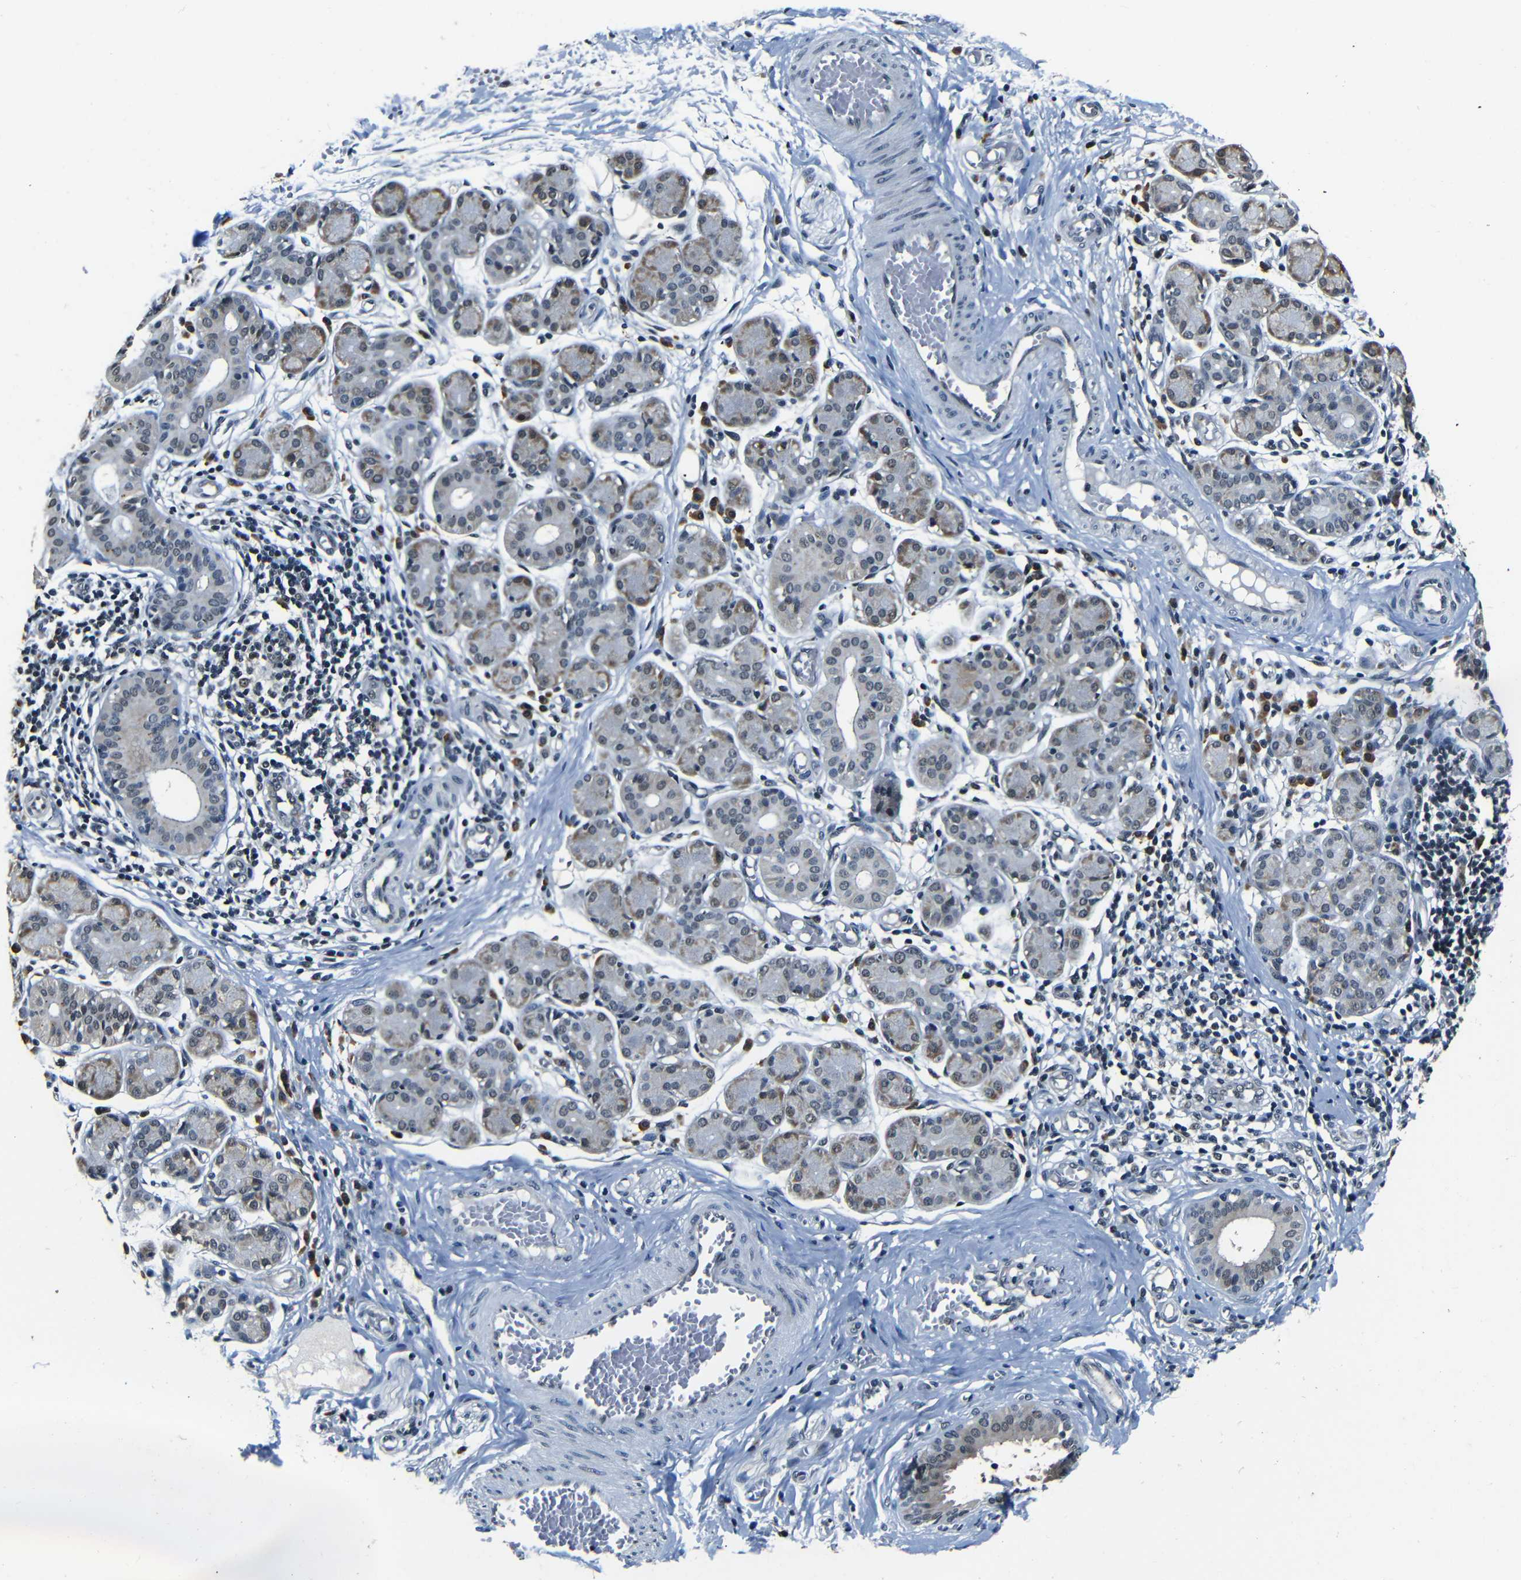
{"staining": {"intensity": "weak", "quantity": "25%-75%", "location": "cytoplasmic/membranous,nuclear"}, "tissue": "salivary gland", "cell_type": "Glandular cells", "image_type": "normal", "snomed": [{"axis": "morphology", "description": "Normal tissue, NOS"}, {"axis": "morphology", "description": "Inflammation, NOS"}, {"axis": "topography", "description": "Lymph node"}, {"axis": "topography", "description": "Salivary gland"}], "caption": "Salivary gland stained with IHC reveals weak cytoplasmic/membranous,nuclear staining in approximately 25%-75% of glandular cells. The staining is performed using DAB (3,3'-diaminobenzidine) brown chromogen to label protein expression. The nuclei are counter-stained blue using hematoxylin.", "gene": "FOXD4L1", "patient": {"sex": "male", "age": 3}}